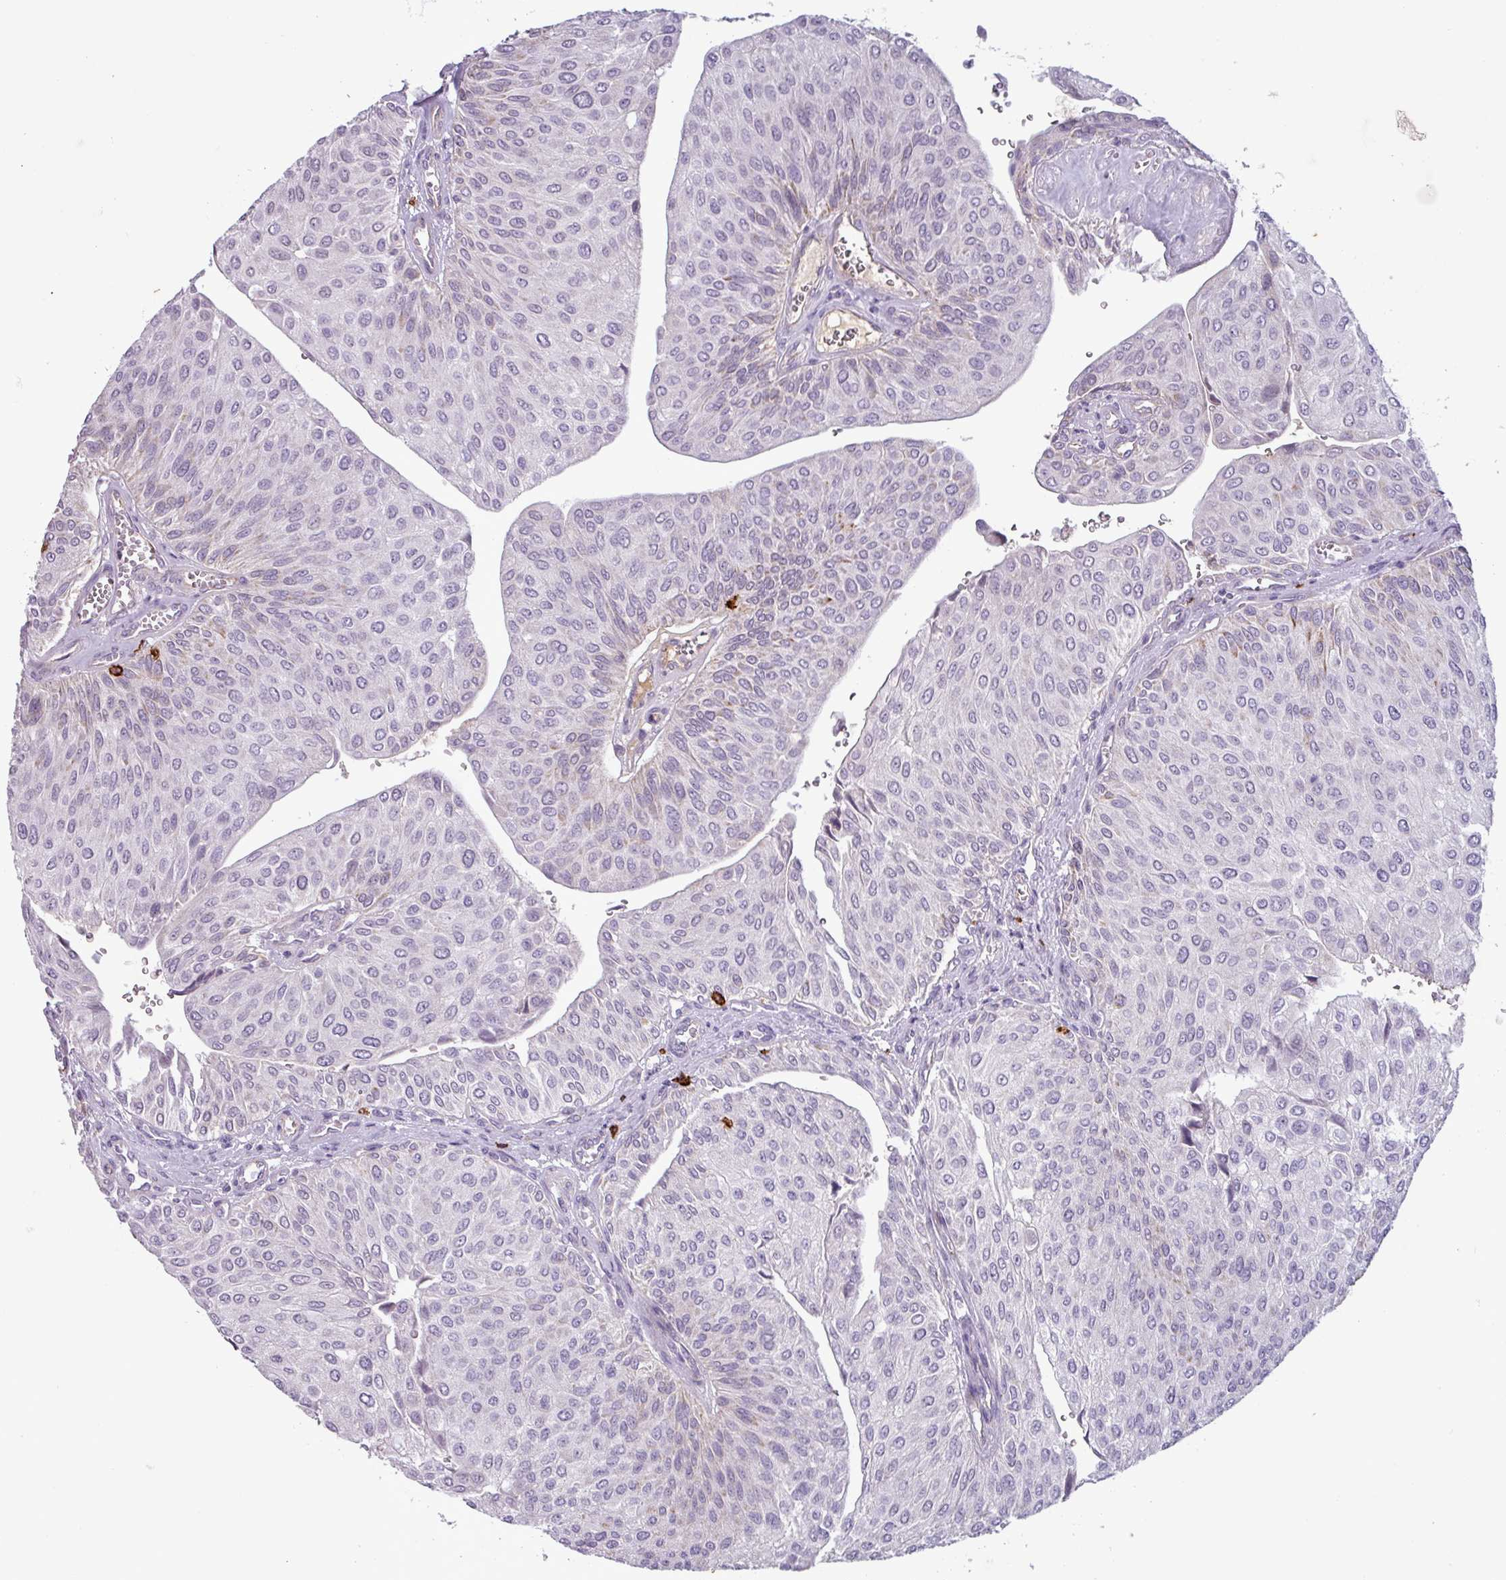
{"staining": {"intensity": "moderate", "quantity": "<25%", "location": "cytoplasmic/membranous"}, "tissue": "urothelial cancer", "cell_type": "Tumor cells", "image_type": "cancer", "snomed": [{"axis": "morphology", "description": "Urothelial carcinoma, NOS"}, {"axis": "topography", "description": "Urinary bladder"}], "caption": "Approximately <25% of tumor cells in human urothelial cancer demonstrate moderate cytoplasmic/membranous protein expression as visualized by brown immunohistochemical staining.", "gene": "CD8A", "patient": {"sex": "male", "age": 67}}